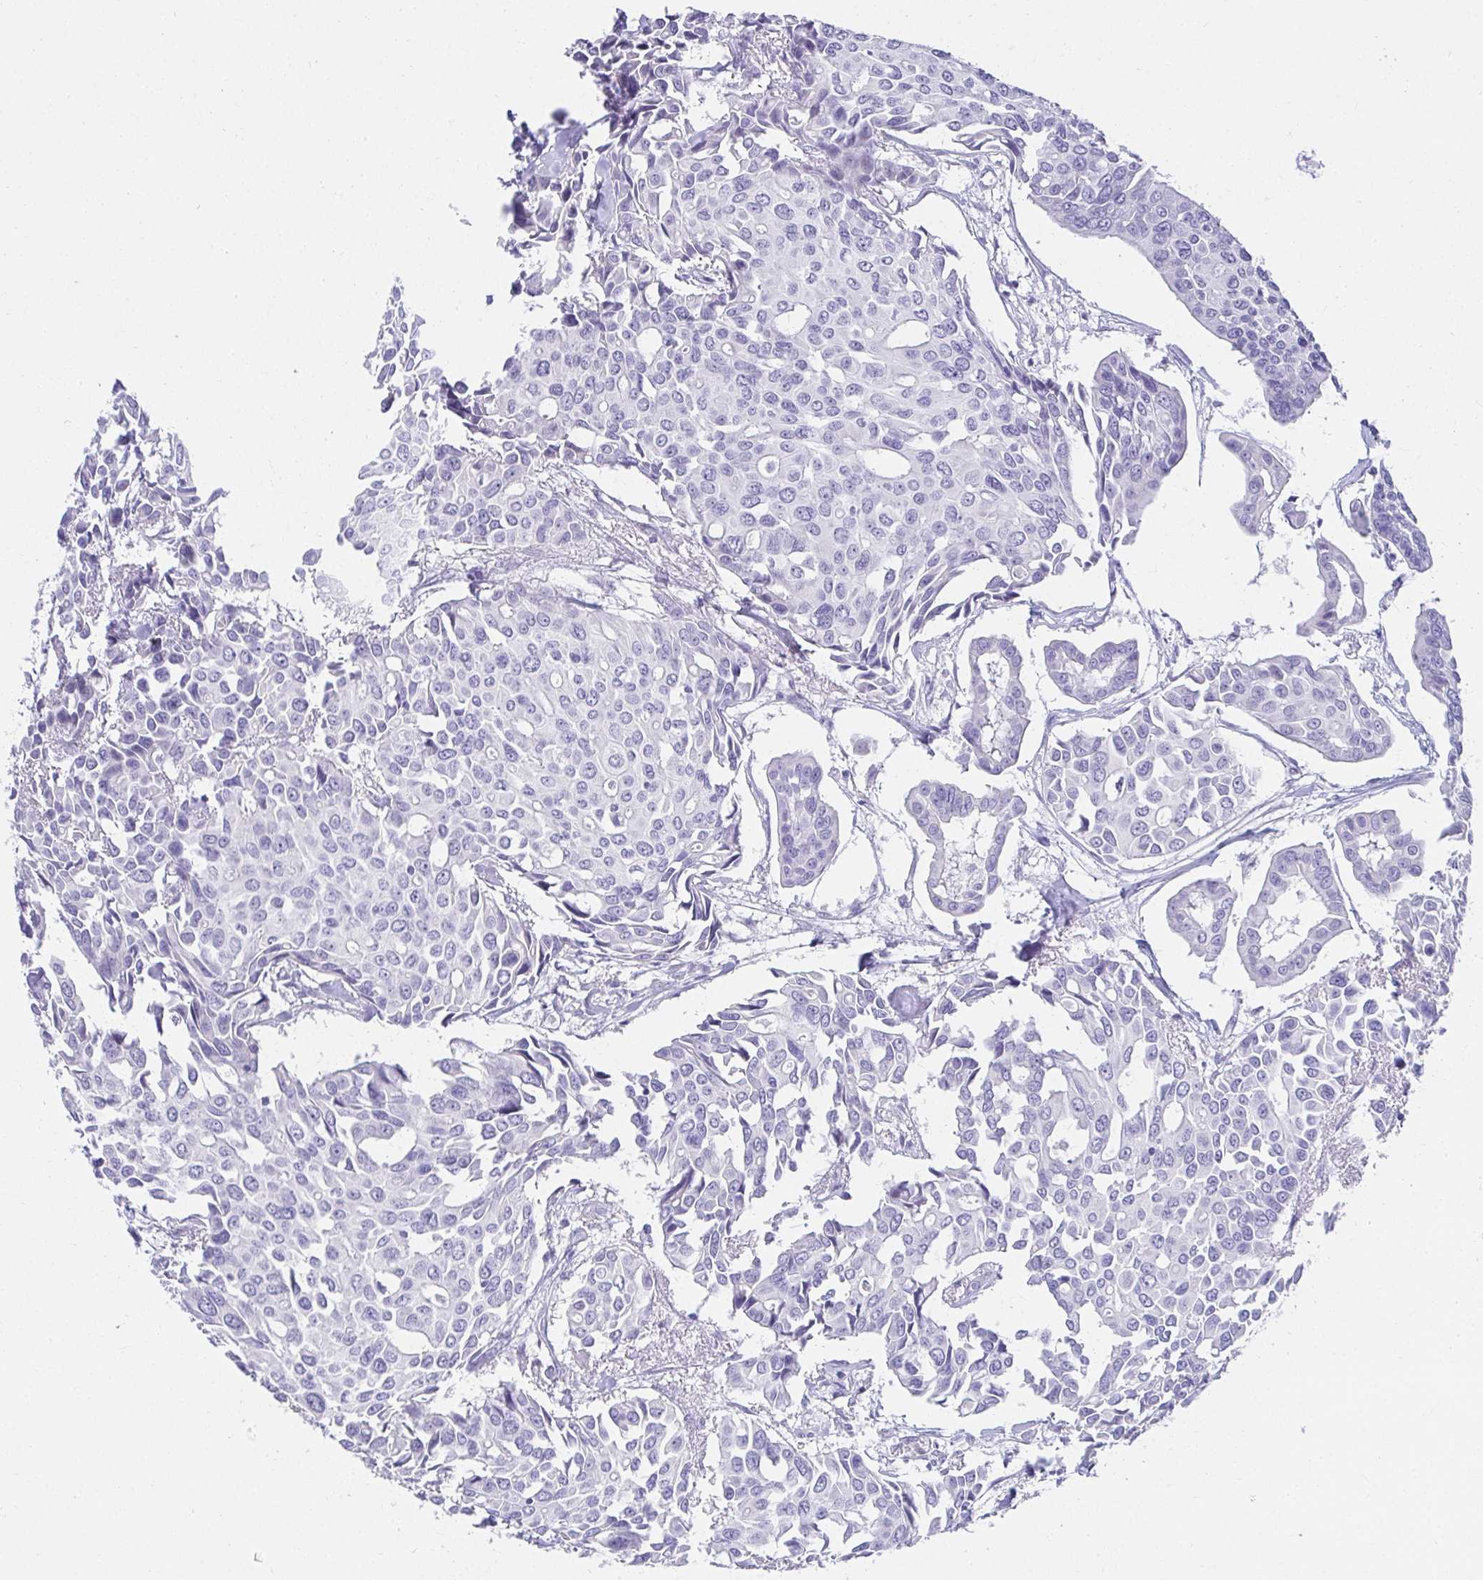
{"staining": {"intensity": "negative", "quantity": "none", "location": "none"}, "tissue": "breast cancer", "cell_type": "Tumor cells", "image_type": "cancer", "snomed": [{"axis": "morphology", "description": "Duct carcinoma"}, {"axis": "topography", "description": "Breast"}], "caption": "A high-resolution histopathology image shows immunohistochemistry (IHC) staining of breast cancer, which demonstrates no significant positivity in tumor cells. (Stains: DAB immunohistochemistry with hematoxylin counter stain, Microscopy: brightfield microscopy at high magnification).", "gene": "VGLL1", "patient": {"sex": "female", "age": 54}}